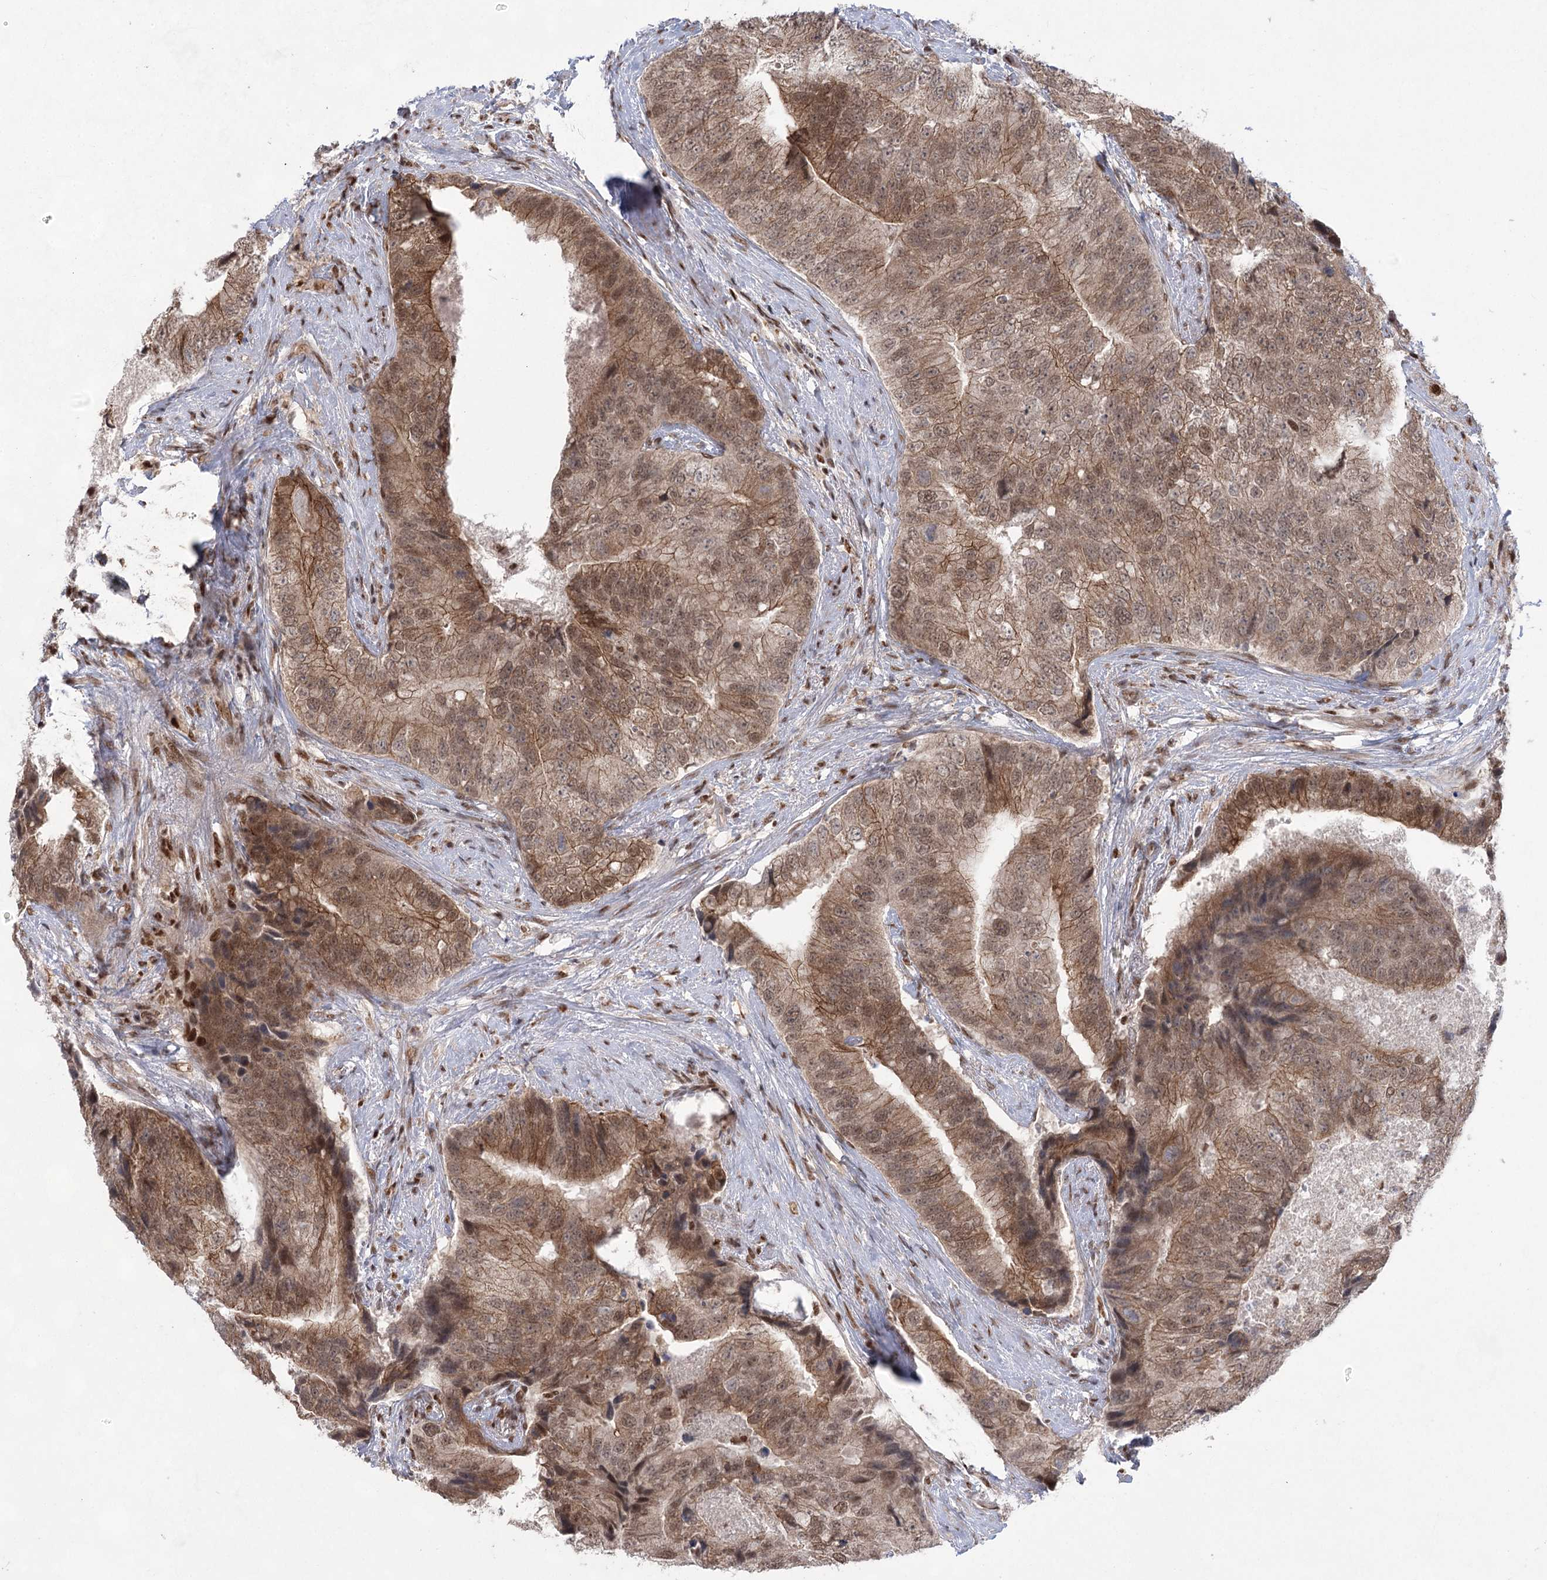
{"staining": {"intensity": "moderate", "quantity": ">75%", "location": "cytoplasmic/membranous,nuclear"}, "tissue": "prostate cancer", "cell_type": "Tumor cells", "image_type": "cancer", "snomed": [{"axis": "morphology", "description": "Adenocarcinoma, High grade"}, {"axis": "topography", "description": "Prostate"}], "caption": "Immunohistochemical staining of human prostate high-grade adenocarcinoma reveals moderate cytoplasmic/membranous and nuclear protein expression in about >75% of tumor cells.", "gene": "ZCCHC8", "patient": {"sex": "male", "age": 70}}